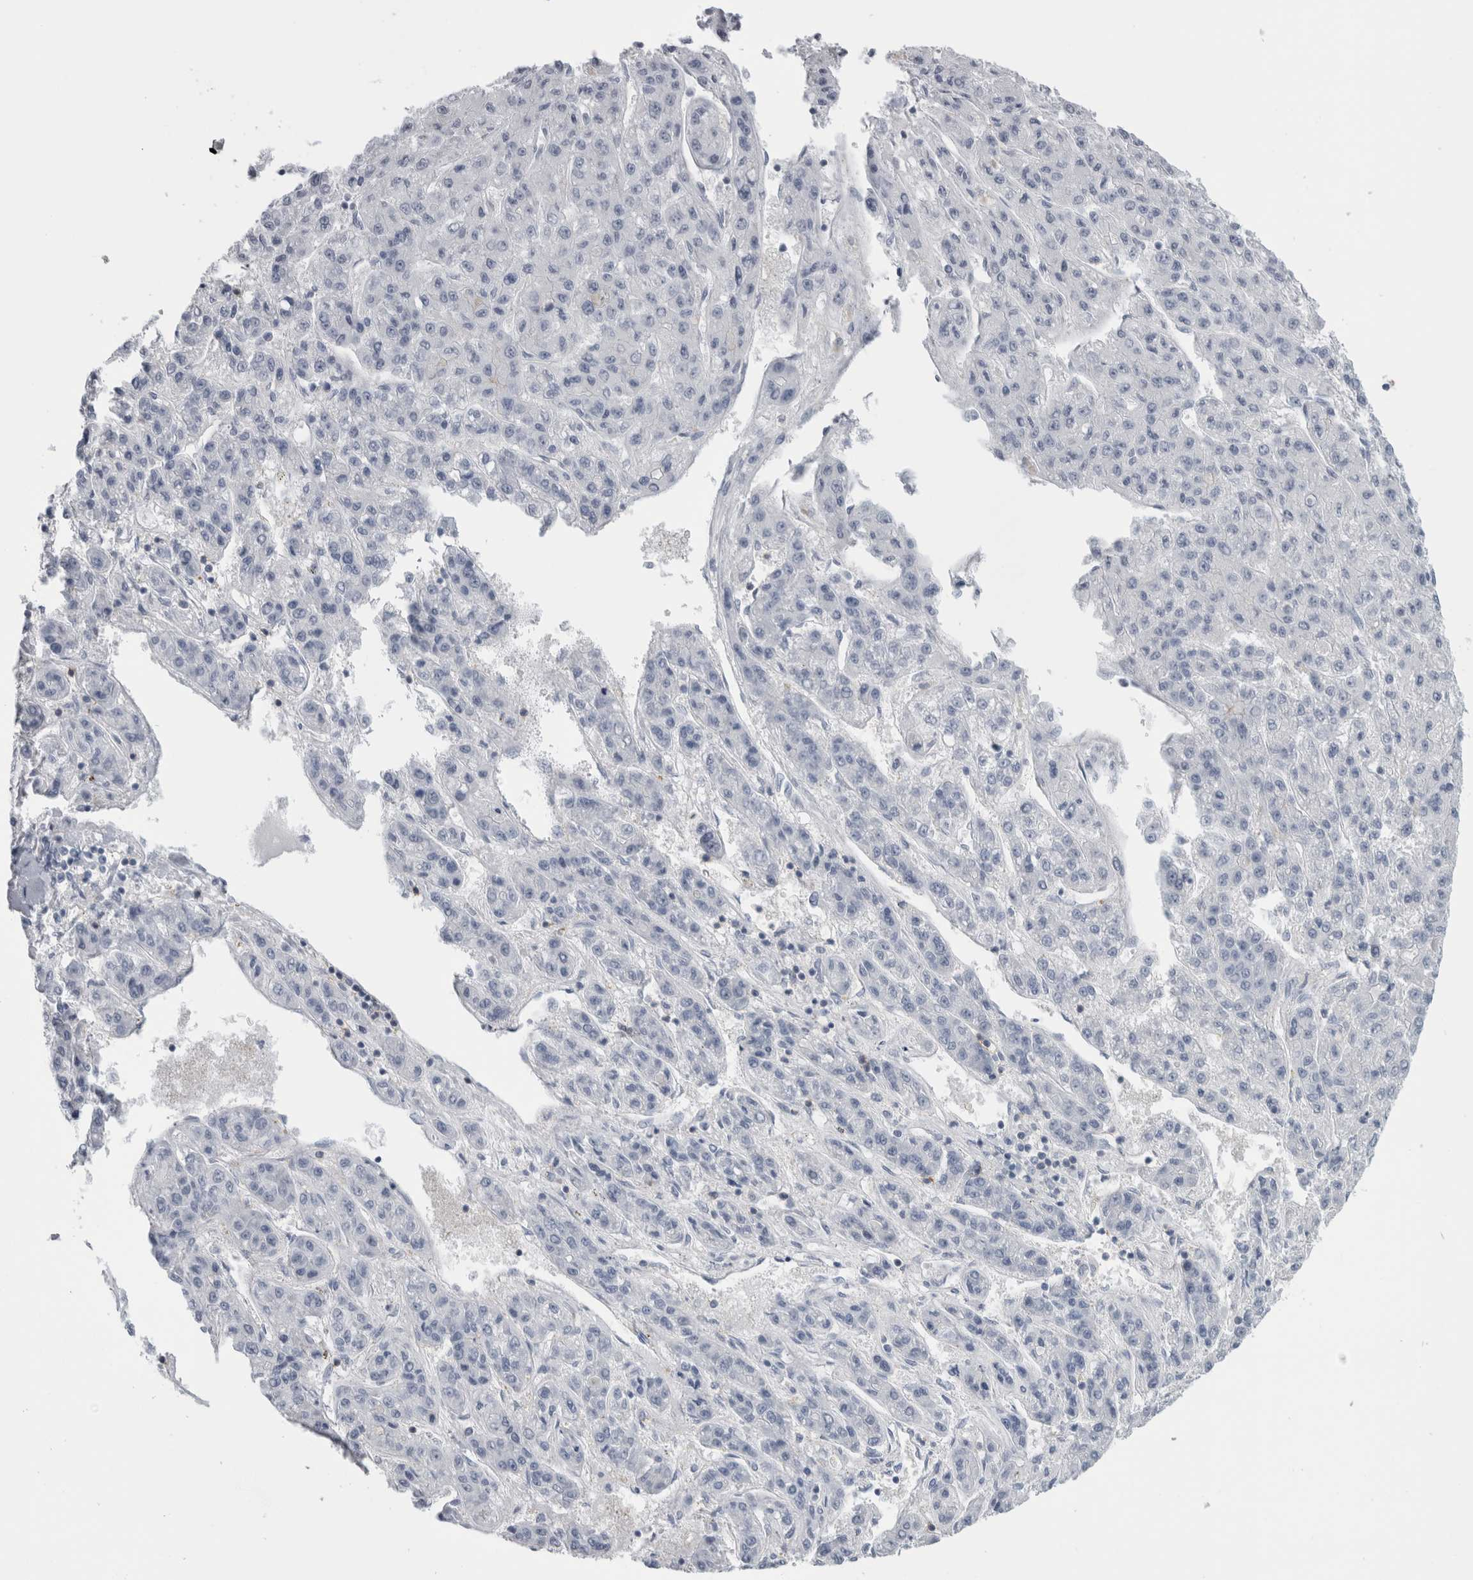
{"staining": {"intensity": "negative", "quantity": "none", "location": "none"}, "tissue": "liver cancer", "cell_type": "Tumor cells", "image_type": "cancer", "snomed": [{"axis": "morphology", "description": "Carcinoma, Hepatocellular, NOS"}, {"axis": "topography", "description": "Liver"}], "caption": "Immunohistochemistry (IHC) micrograph of hepatocellular carcinoma (liver) stained for a protein (brown), which demonstrates no expression in tumor cells.", "gene": "ANKFY1", "patient": {"sex": "male", "age": 70}}